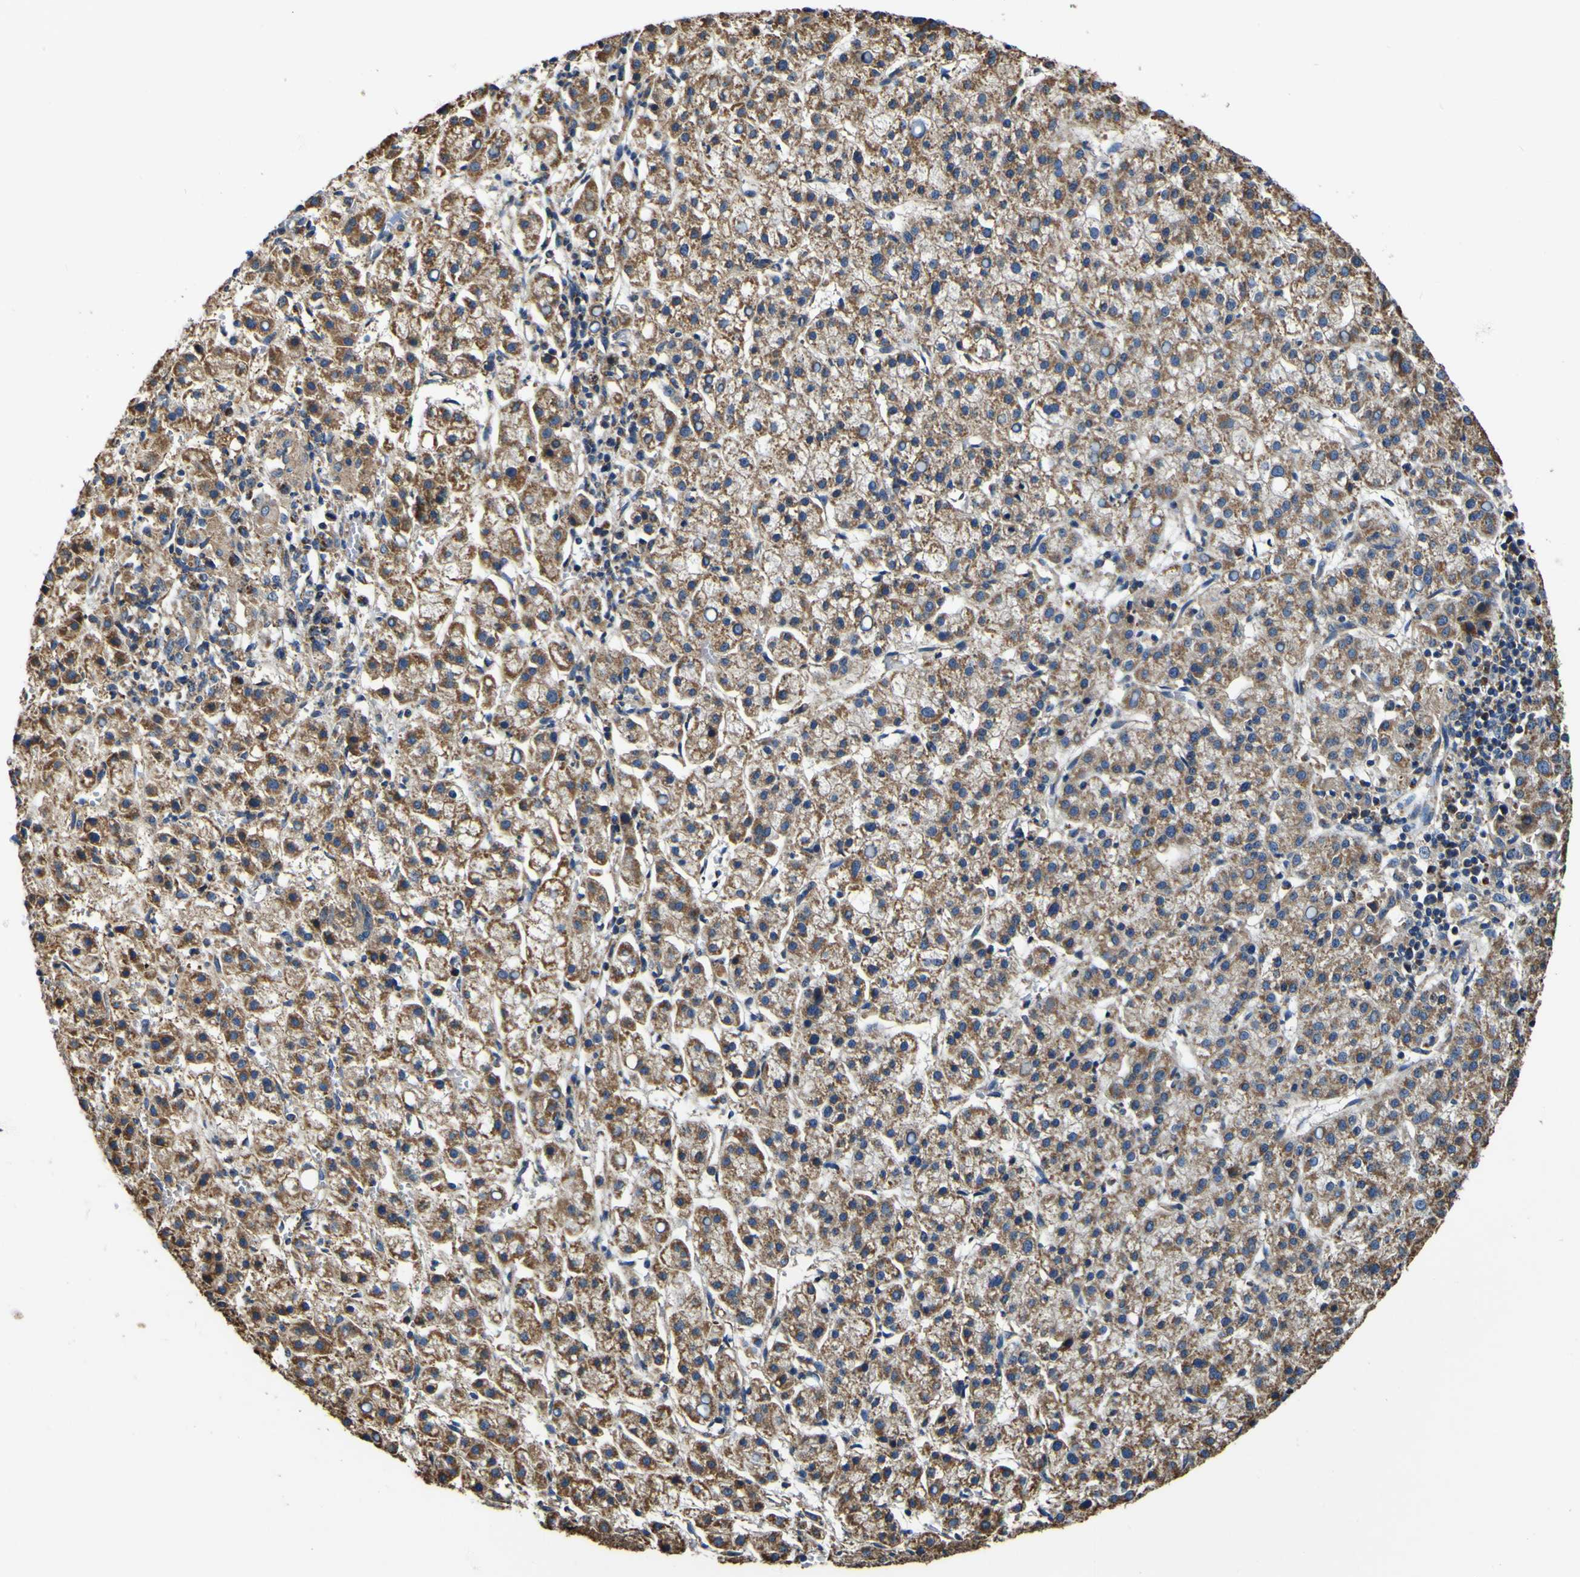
{"staining": {"intensity": "moderate", "quantity": ">75%", "location": "cytoplasmic/membranous"}, "tissue": "liver cancer", "cell_type": "Tumor cells", "image_type": "cancer", "snomed": [{"axis": "morphology", "description": "Carcinoma, Hepatocellular, NOS"}, {"axis": "topography", "description": "Liver"}], "caption": "An immunohistochemistry micrograph of tumor tissue is shown. Protein staining in brown labels moderate cytoplasmic/membranous positivity in liver hepatocellular carcinoma within tumor cells. (Stains: DAB (3,3'-diaminobenzidine) in brown, nuclei in blue, Microscopy: brightfield microscopy at high magnification).", "gene": "INPP5A", "patient": {"sex": "female", "age": 58}}